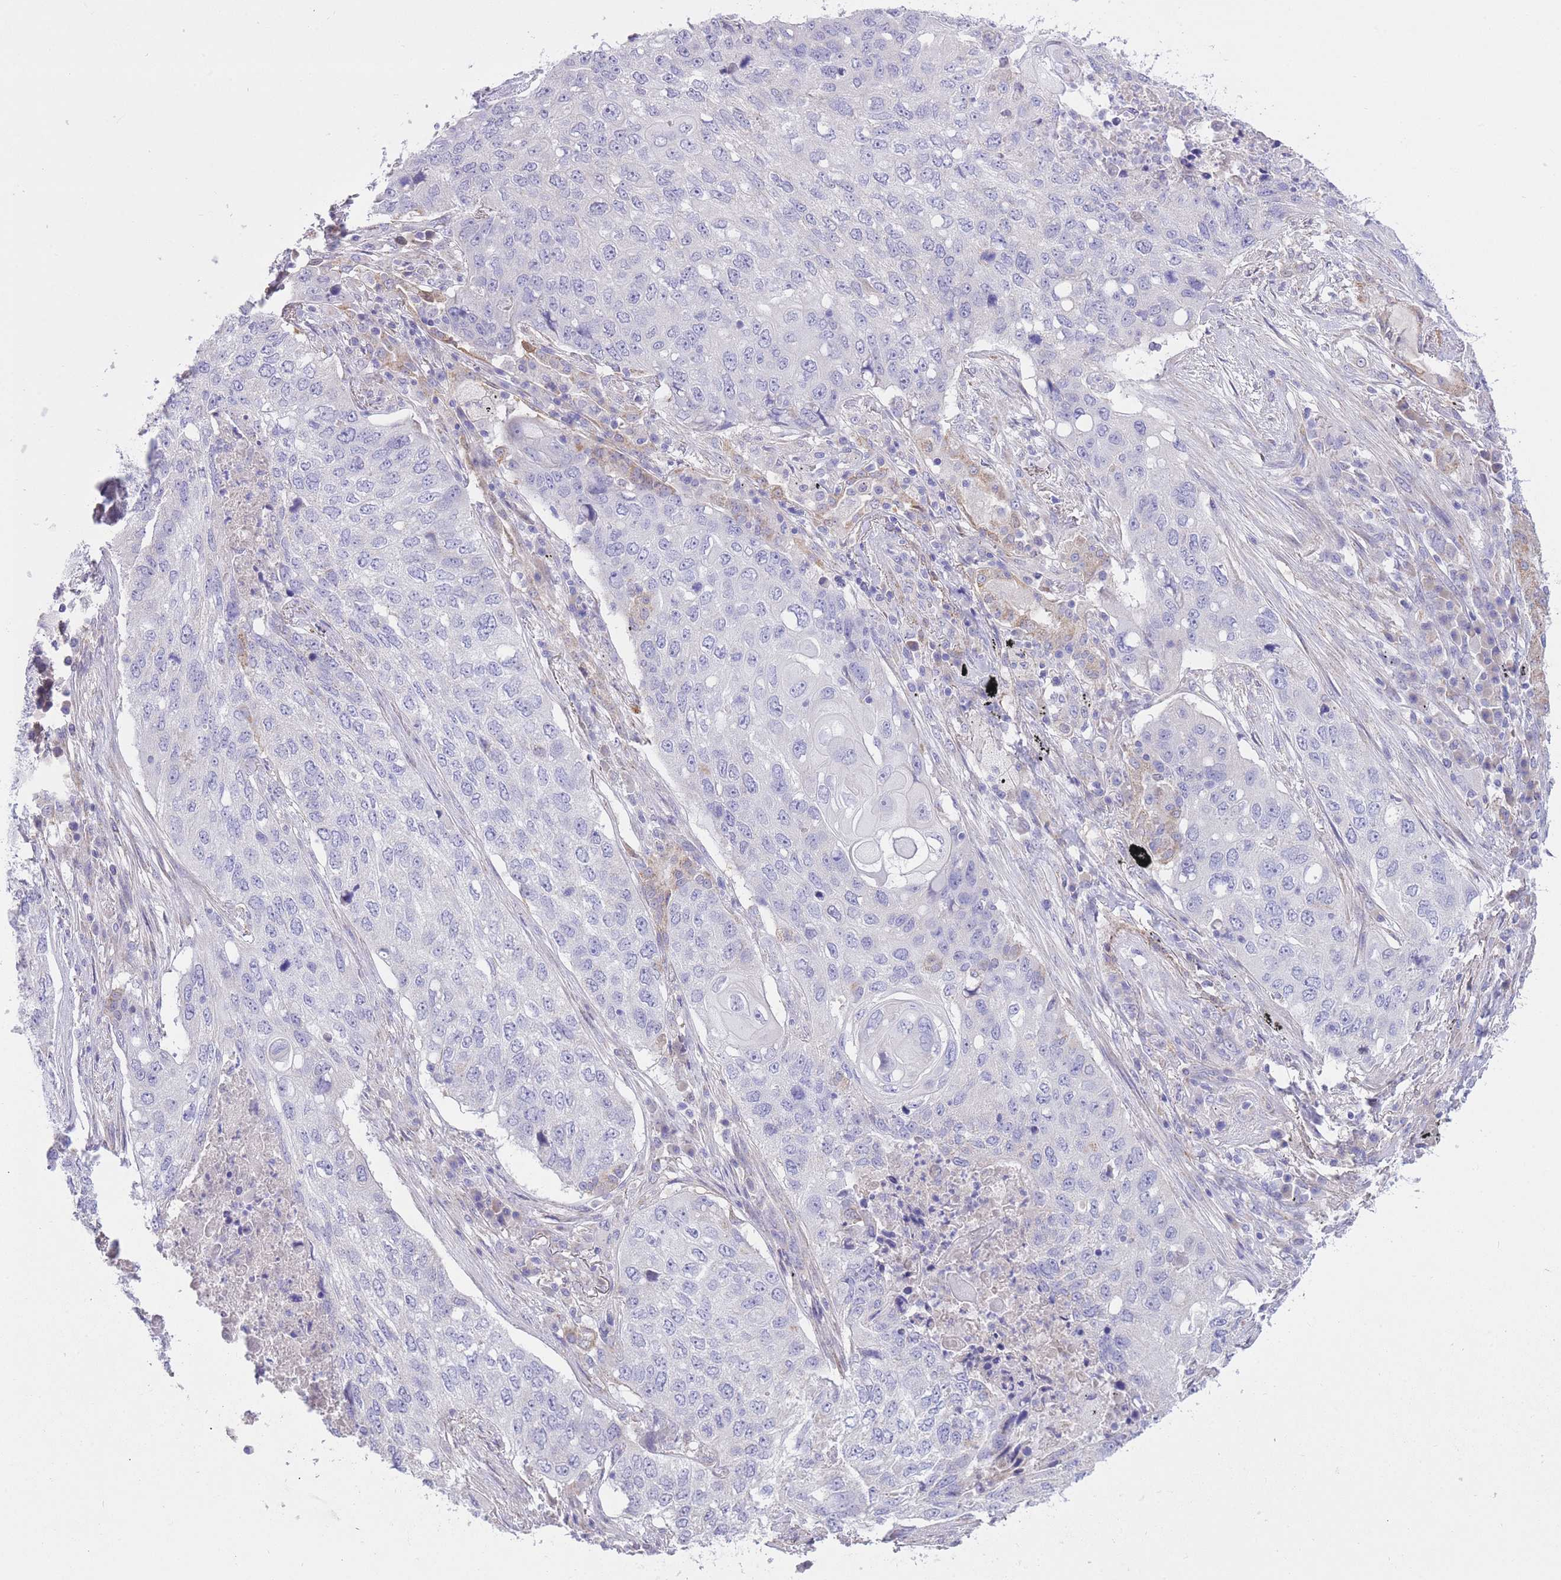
{"staining": {"intensity": "negative", "quantity": "none", "location": "none"}, "tissue": "lung cancer", "cell_type": "Tumor cells", "image_type": "cancer", "snomed": [{"axis": "morphology", "description": "Squamous cell carcinoma, NOS"}, {"axis": "topography", "description": "Lung"}], "caption": "Immunohistochemistry (IHC) photomicrograph of squamous cell carcinoma (lung) stained for a protein (brown), which shows no positivity in tumor cells.", "gene": "PGM1", "patient": {"sex": "female", "age": 63}}